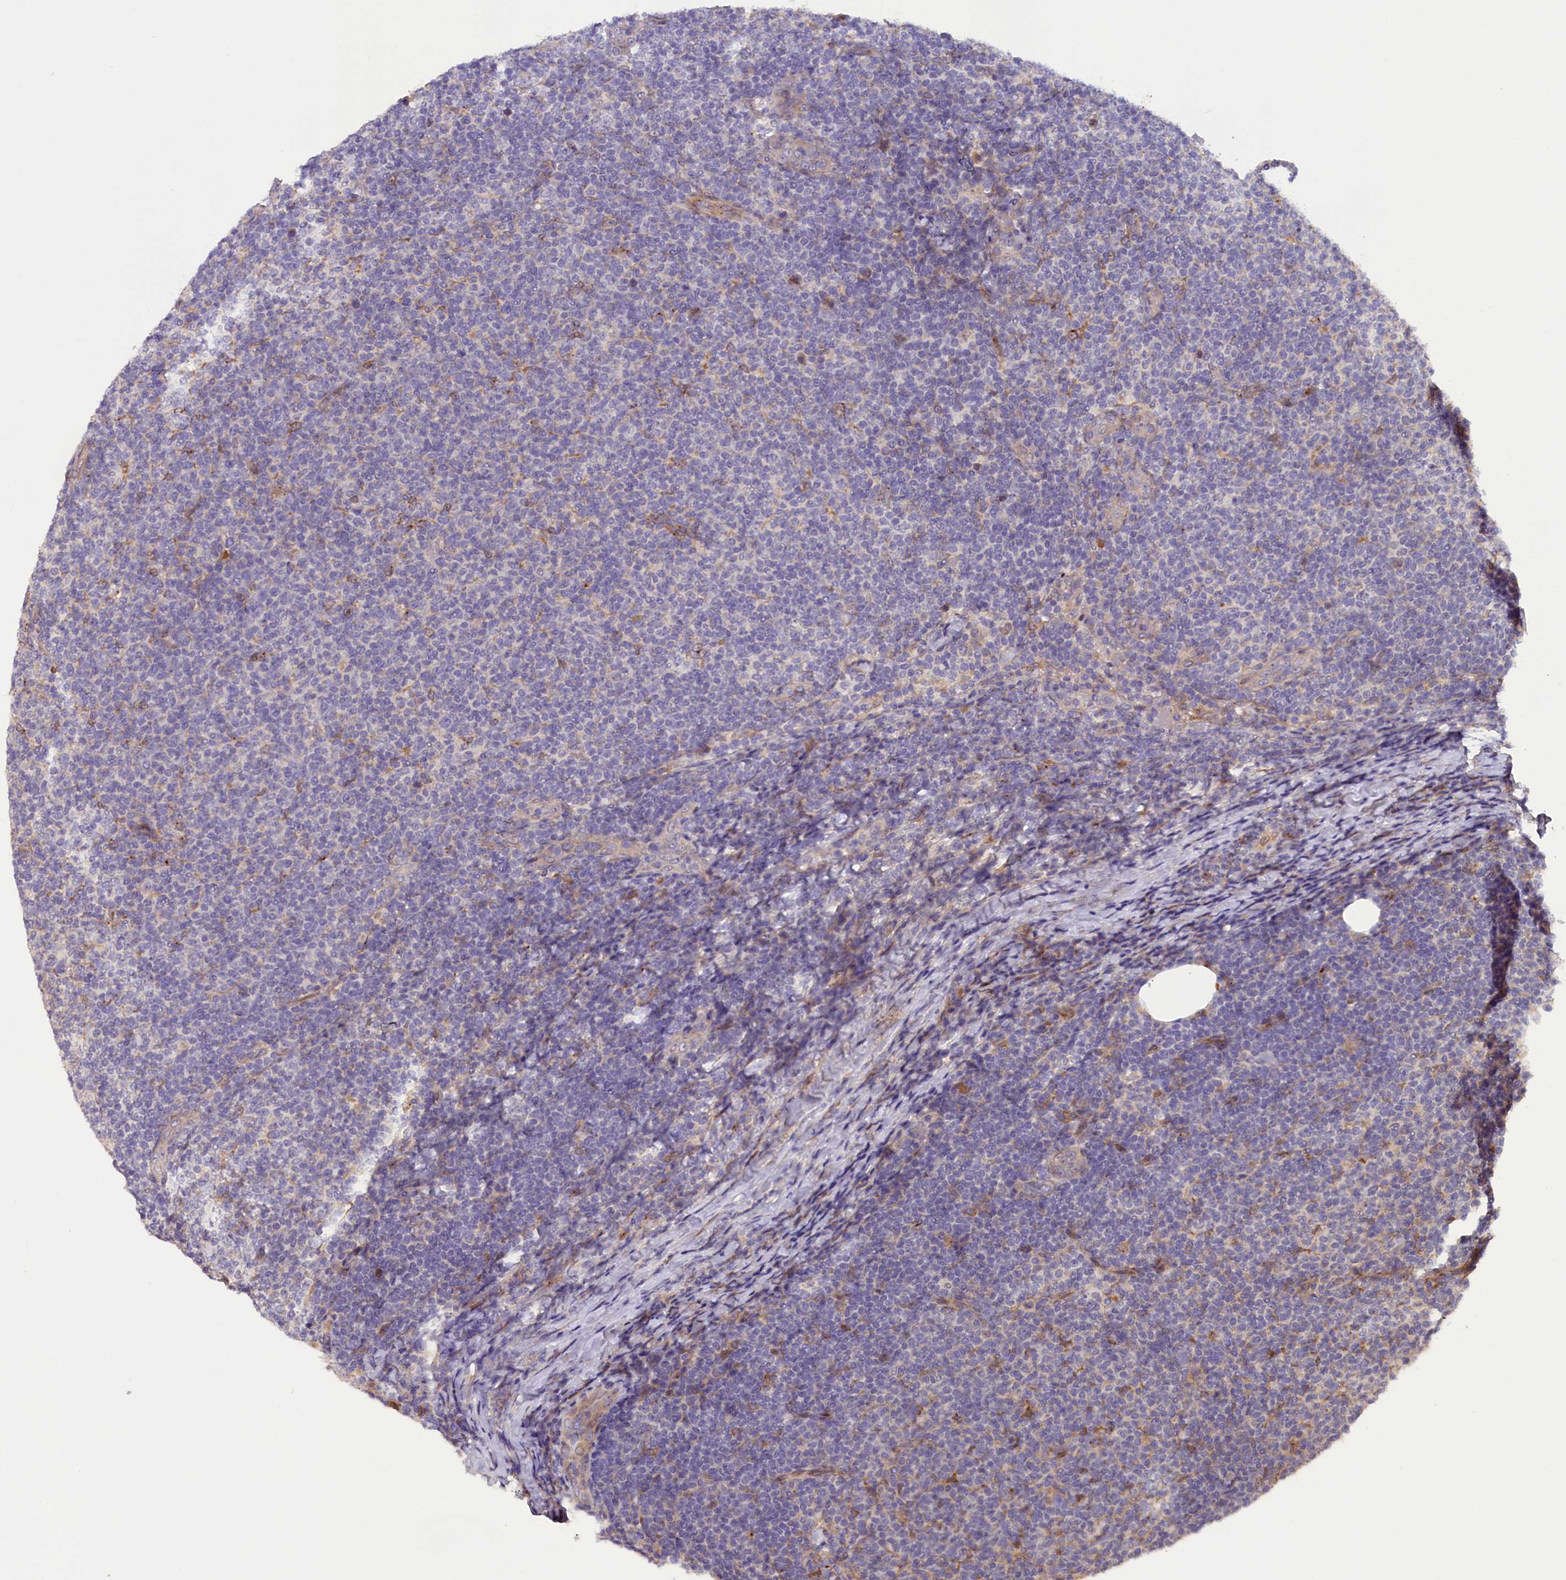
{"staining": {"intensity": "negative", "quantity": "none", "location": "none"}, "tissue": "lymphoma", "cell_type": "Tumor cells", "image_type": "cancer", "snomed": [{"axis": "morphology", "description": "Malignant lymphoma, non-Hodgkin's type, Low grade"}, {"axis": "topography", "description": "Lymph node"}], "caption": "Lymphoma was stained to show a protein in brown. There is no significant expression in tumor cells.", "gene": "CCDC9B", "patient": {"sex": "male", "age": 66}}